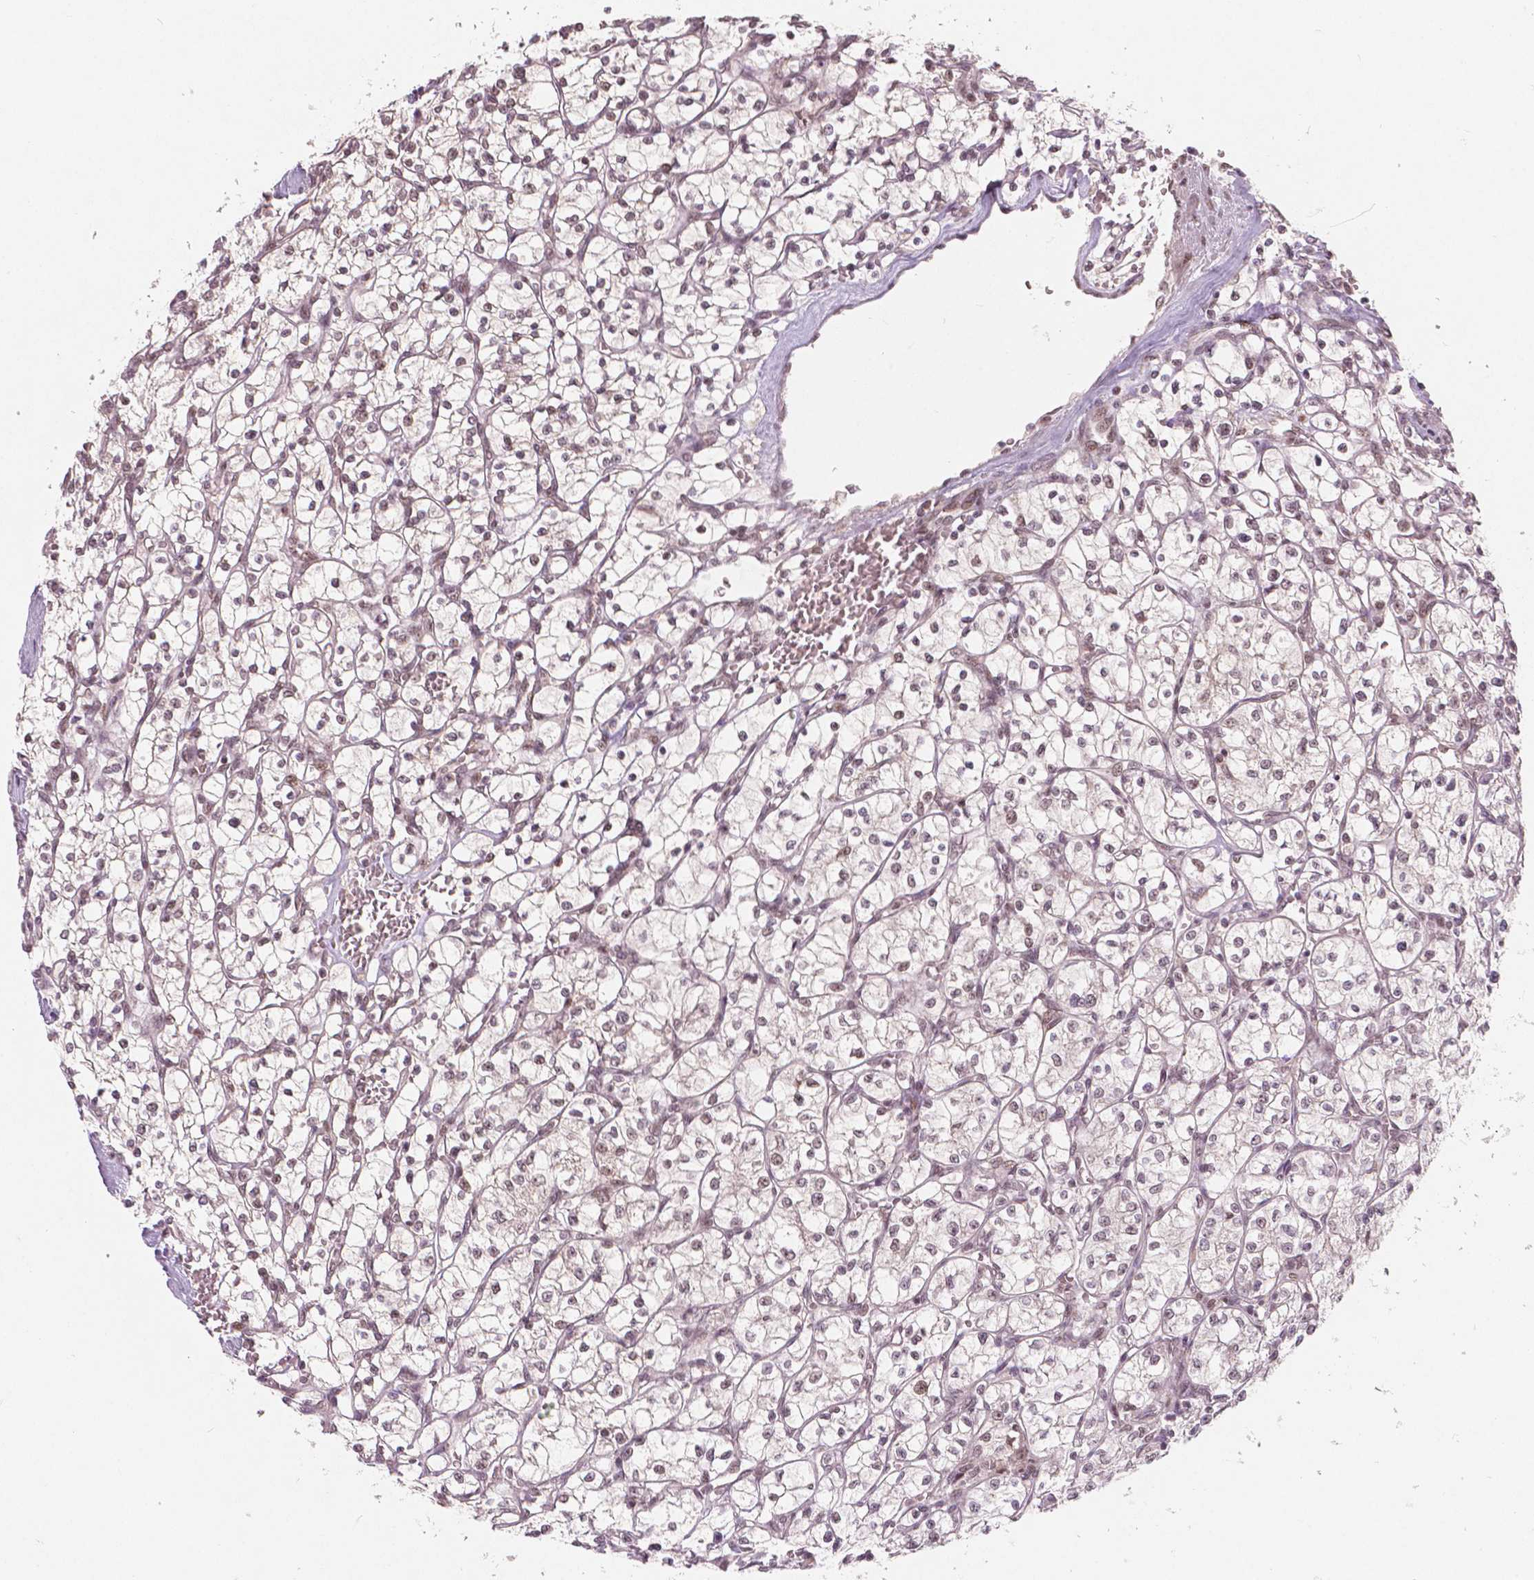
{"staining": {"intensity": "weak", "quantity": "<25%", "location": "nuclear"}, "tissue": "renal cancer", "cell_type": "Tumor cells", "image_type": "cancer", "snomed": [{"axis": "morphology", "description": "Adenocarcinoma, NOS"}, {"axis": "topography", "description": "Kidney"}], "caption": "Immunohistochemistry histopathology image of renal cancer stained for a protein (brown), which shows no positivity in tumor cells.", "gene": "NSD2", "patient": {"sex": "female", "age": 64}}